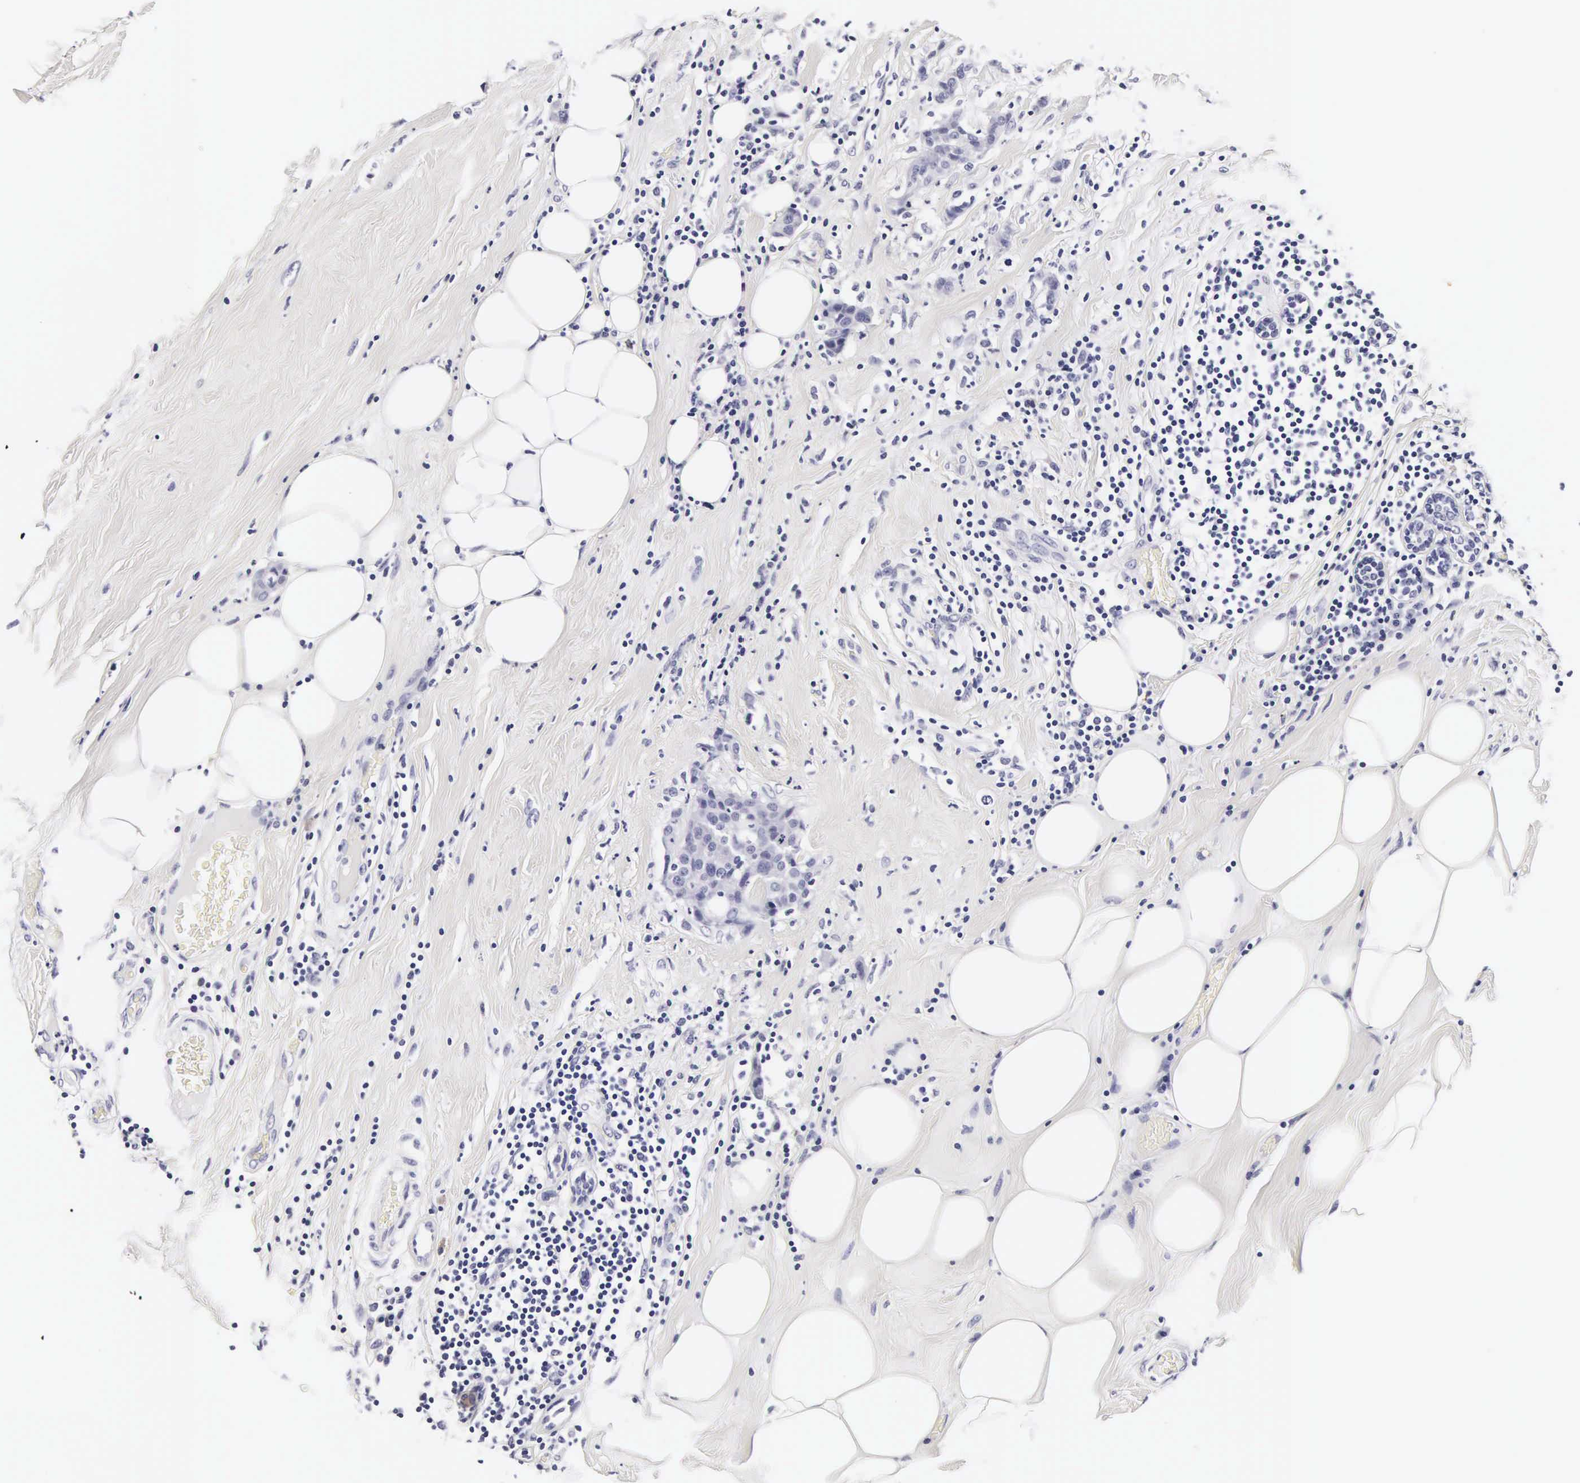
{"staining": {"intensity": "negative", "quantity": "none", "location": "none"}, "tissue": "breast cancer", "cell_type": "Tumor cells", "image_type": "cancer", "snomed": [{"axis": "morphology", "description": "Duct carcinoma"}, {"axis": "topography", "description": "Breast"}], "caption": "DAB (3,3'-diaminobenzidine) immunohistochemical staining of breast cancer displays no significant staining in tumor cells.", "gene": "RNASE6", "patient": {"sex": "female", "age": 45}}